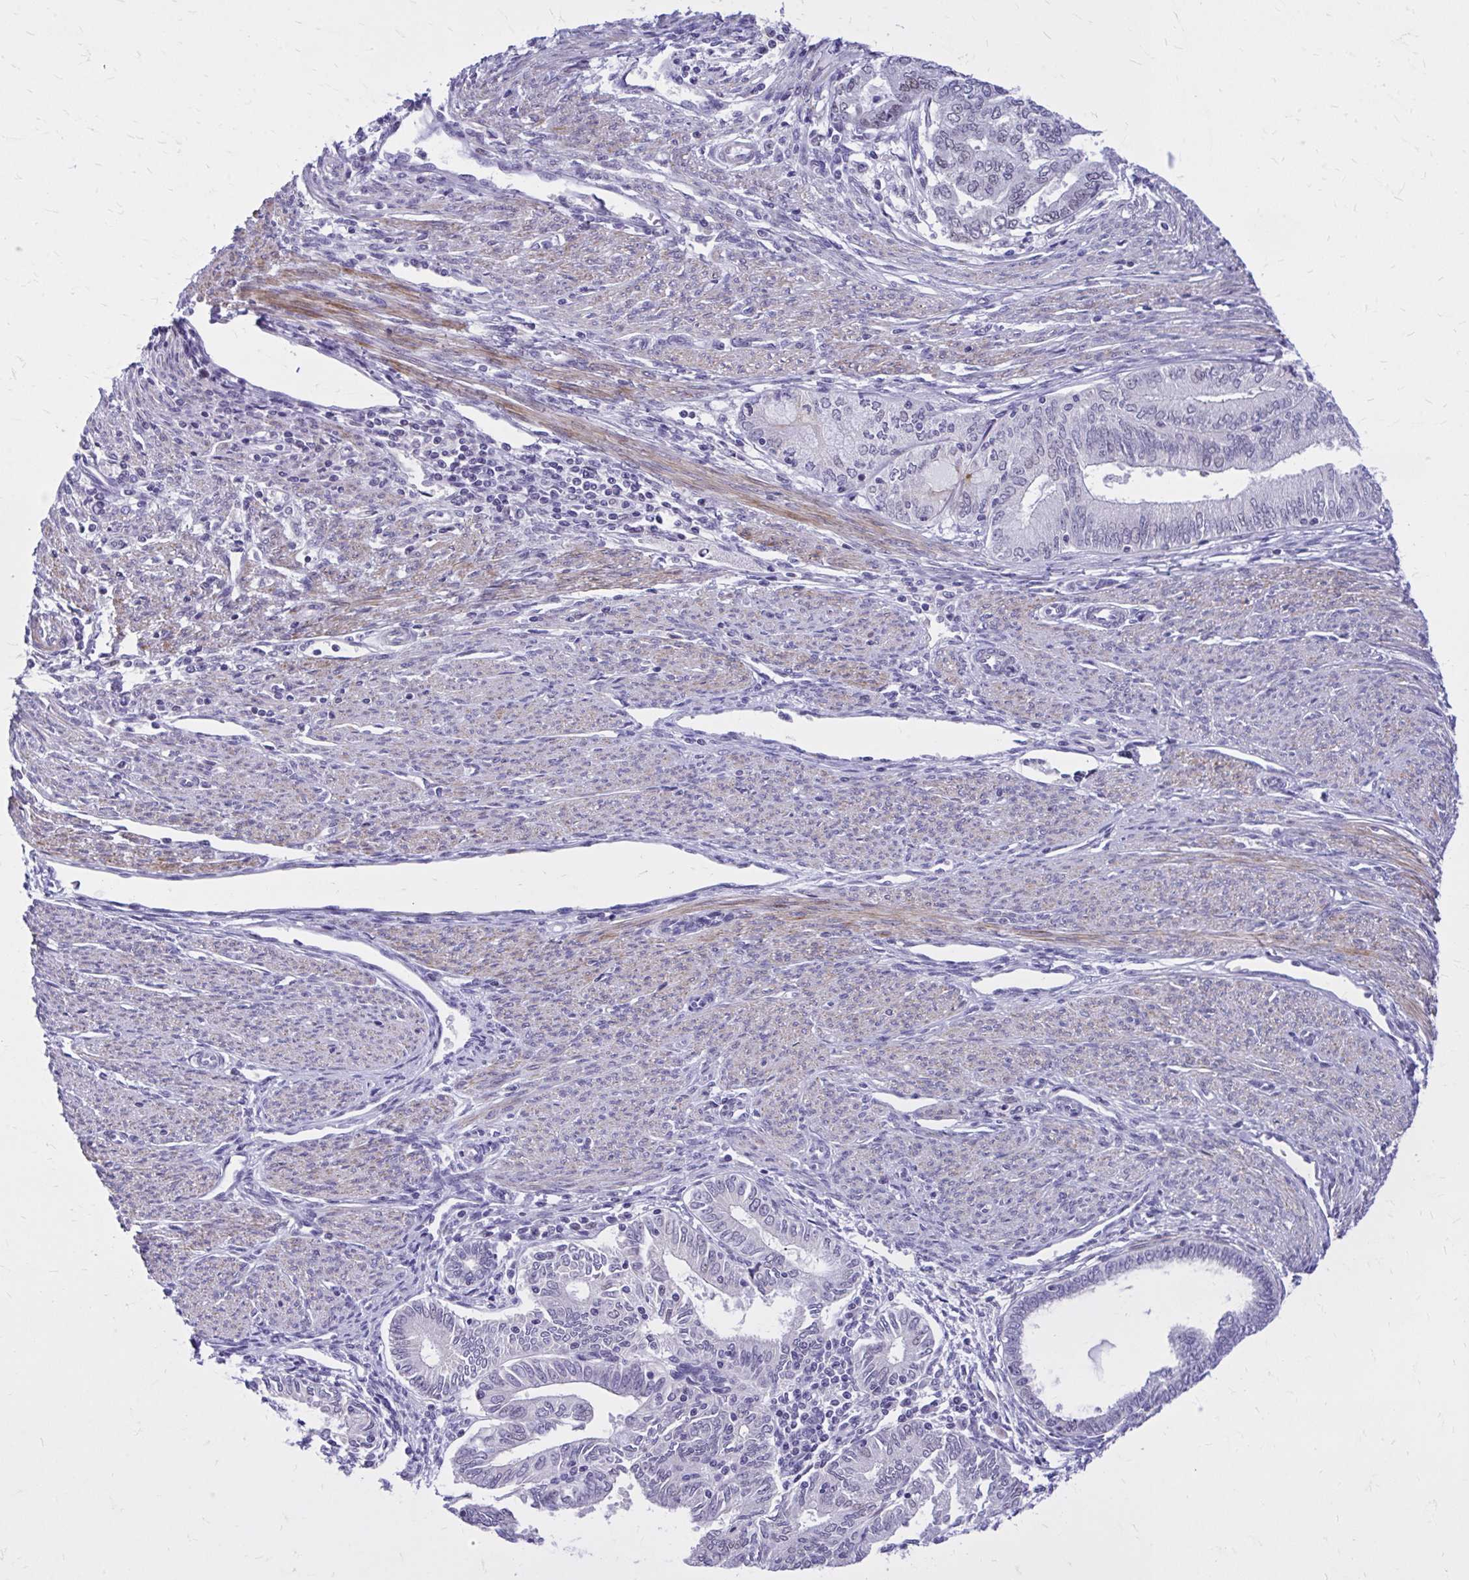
{"staining": {"intensity": "weak", "quantity": "<25%", "location": "nuclear"}, "tissue": "endometrial cancer", "cell_type": "Tumor cells", "image_type": "cancer", "snomed": [{"axis": "morphology", "description": "Adenocarcinoma, NOS"}, {"axis": "topography", "description": "Endometrium"}], "caption": "Protein analysis of adenocarcinoma (endometrial) displays no significant staining in tumor cells. Brightfield microscopy of IHC stained with DAB (brown) and hematoxylin (blue), captured at high magnification.", "gene": "ZBTB25", "patient": {"sex": "female", "age": 79}}